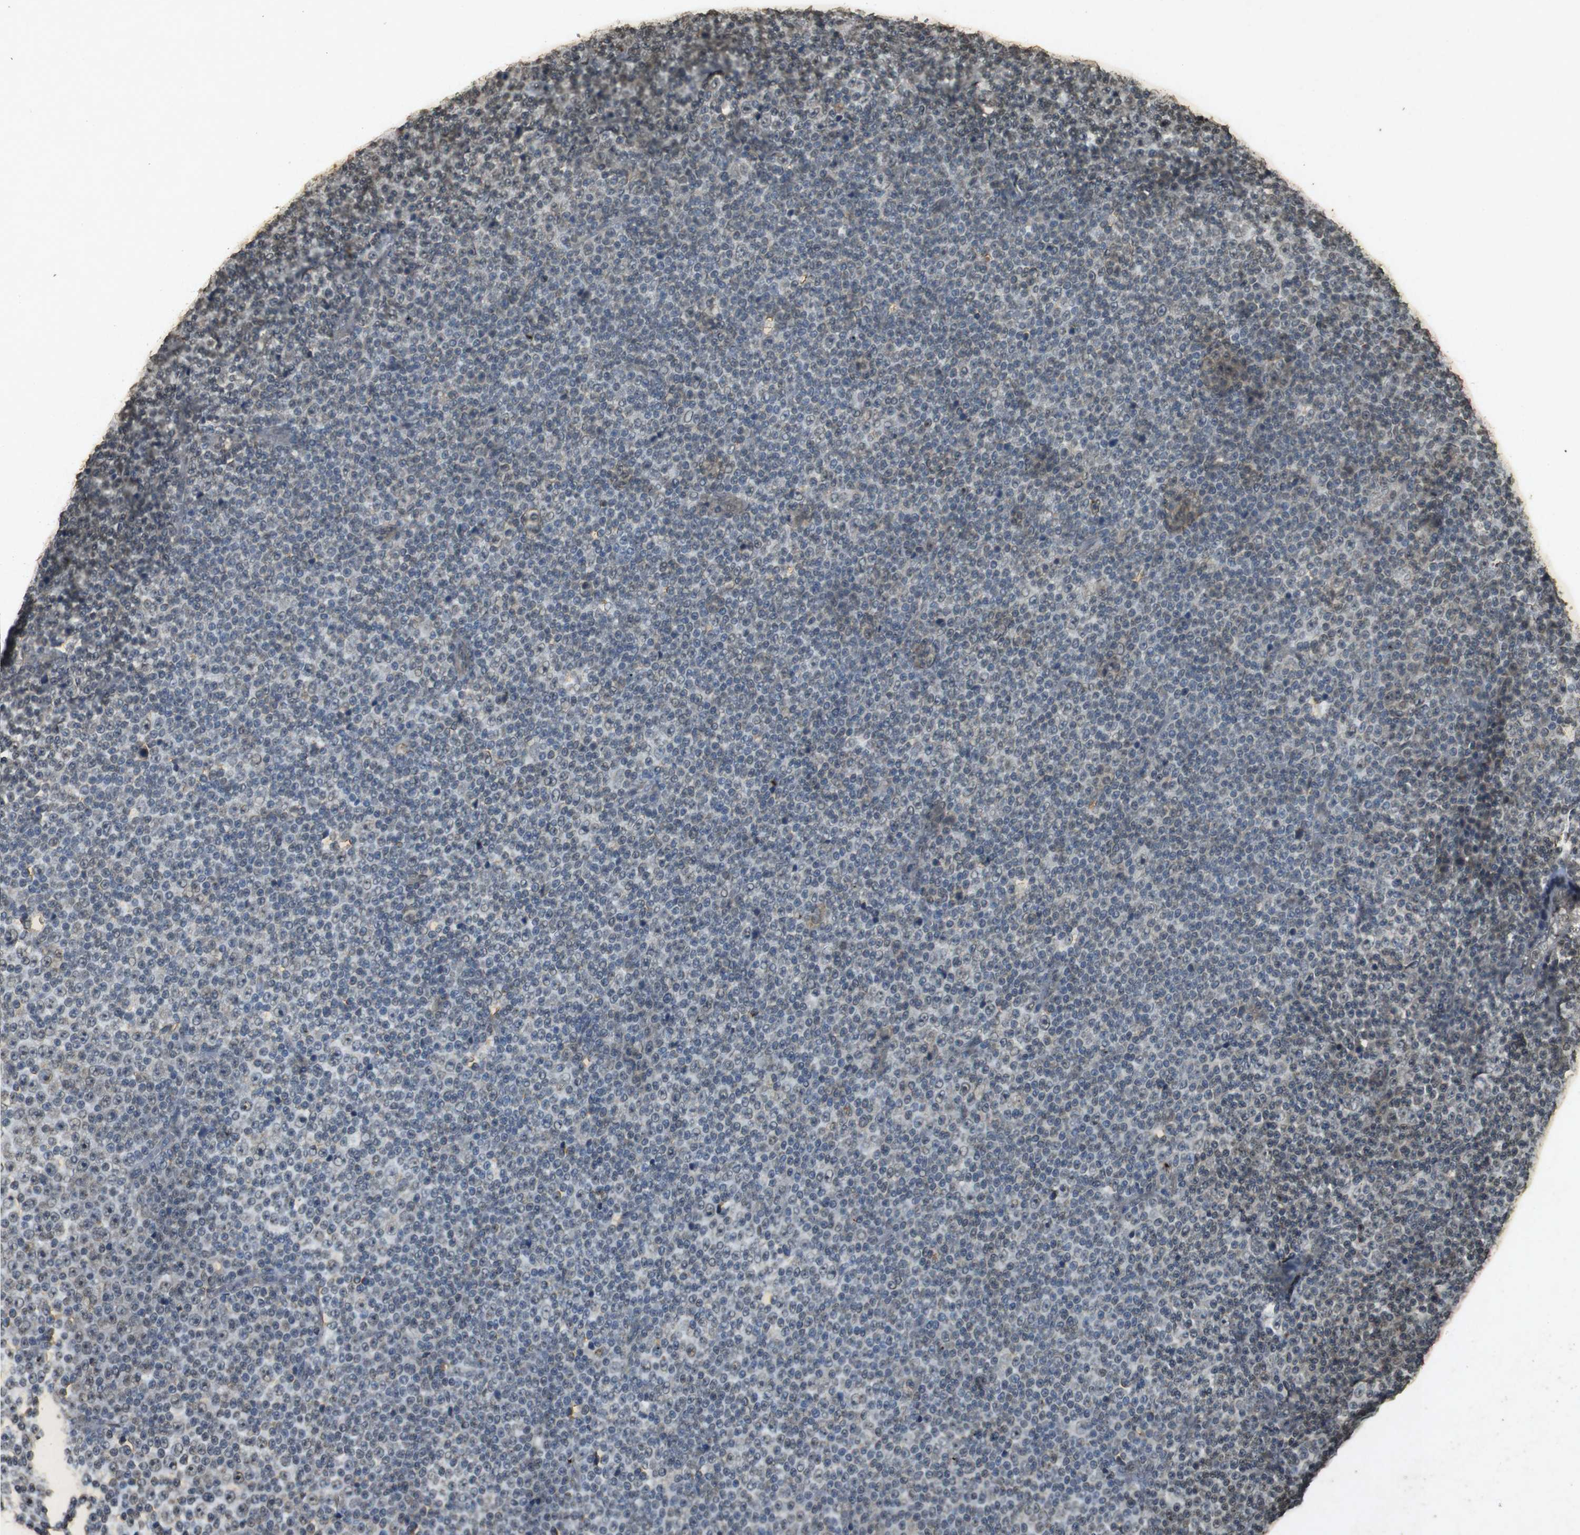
{"staining": {"intensity": "weak", "quantity": "<25%", "location": "nuclear"}, "tissue": "lymphoma", "cell_type": "Tumor cells", "image_type": "cancer", "snomed": [{"axis": "morphology", "description": "Malignant lymphoma, non-Hodgkin's type, Low grade"}, {"axis": "topography", "description": "Lymph node"}], "caption": "Tumor cells show no significant positivity in lymphoma. The staining was performed using DAB to visualize the protein expression in brown, while the nuclei were stained in blue with hematoxylin (Magnification: 20x).", "gene": "ORC4", "patient": {"sex": "female", "age": 67}}